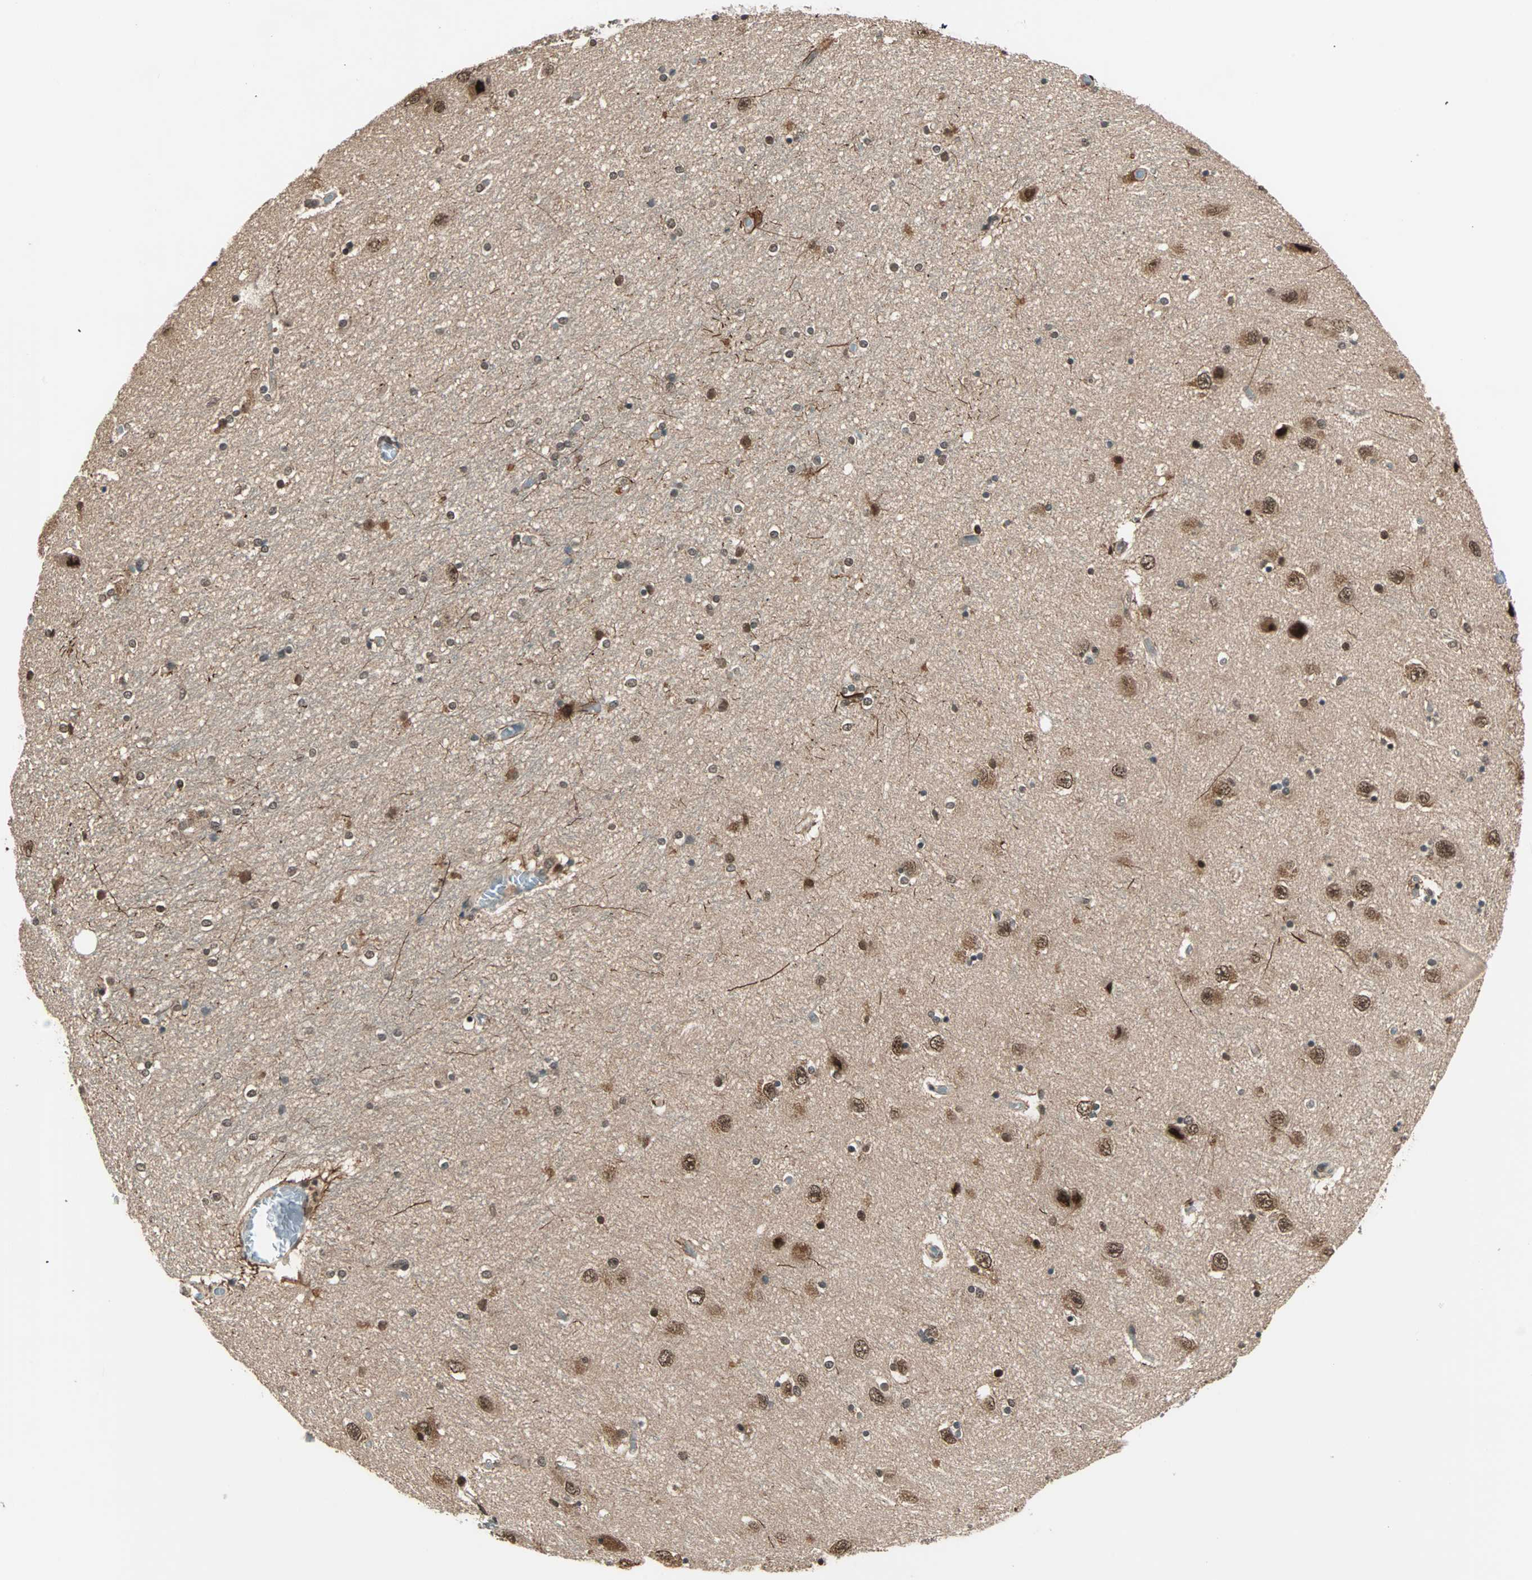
{"staining": {"intensity": "moderate", "quantity": ">75%", "location": "cytoplasmic/membranous,nuclear"}, "tissue": "hippocampus", "cell_type": "Glial cells", "image_type": "normal", "snomed": [{"axis": "morphology", "description": "Normal tissue, NOS"}, {"axis": "topography", "description": "Hippocampus"}], "caption": "Unremarkable hippocampus exhibits moderate cytoplasmic/membranous,nuclear staining in about >75% of glial cells.", "gene": "ZNF44", "patient": {"sex": "female", "age": 54}}